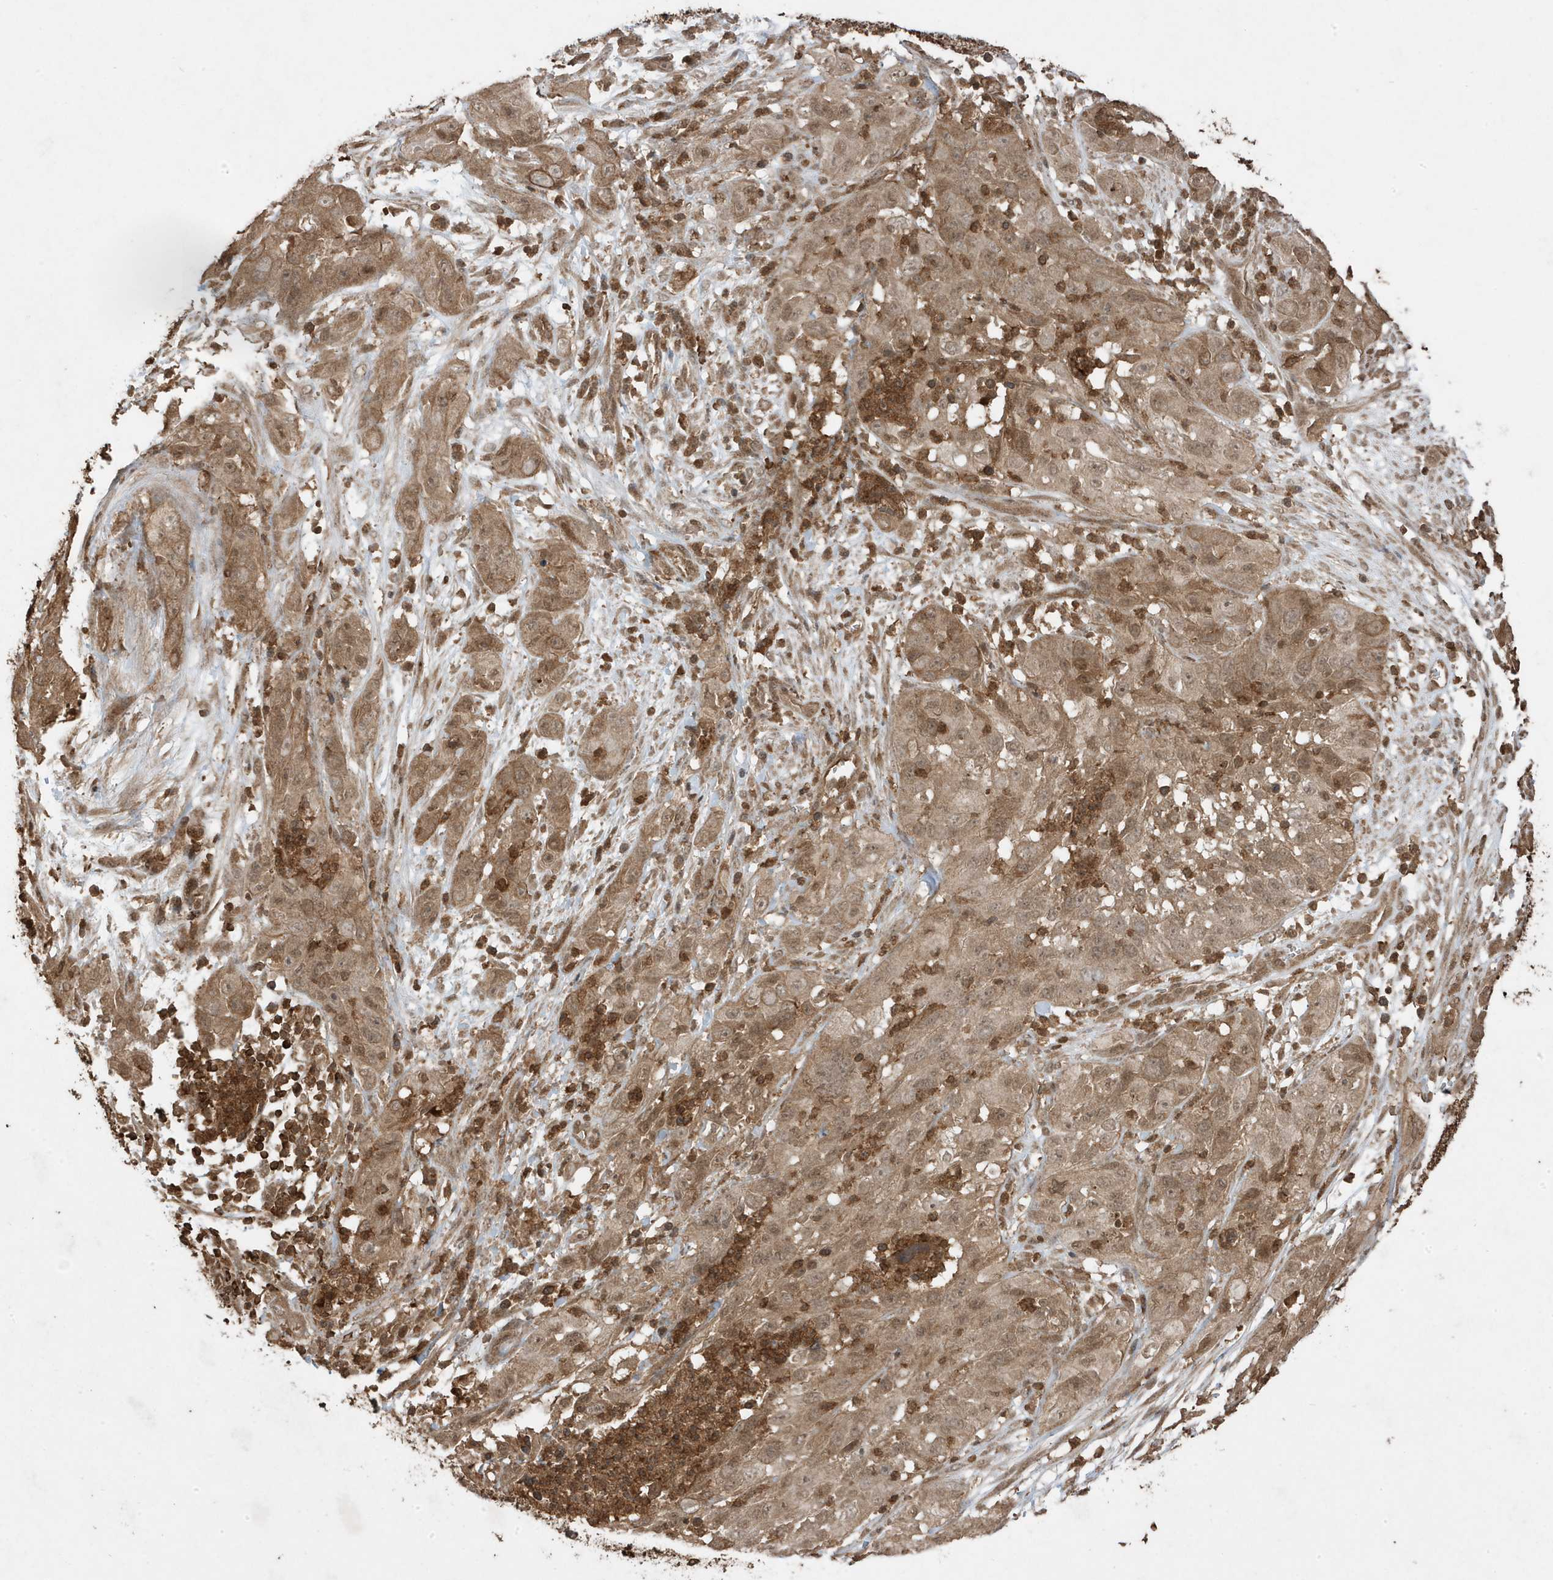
{"staining": {"intensity": "moderate", "quantity": ">75%", "location": "cytoplasmic/membranous"}, "tissue": "cervical cancer", "cell_type": "Tumor cells", "image_type": "cancer", "snomed": [{"axis": "morphology", "description": "Squamous cell carcinoma, NOS"}, {"axis": "topography", "description": "Cervix"}], "caption": "DAB immunohistochemical staining of human cervical cancer shows moderate cytoplasmic/membranous protein positivity in approximately >75% of tumor cells. (Stains: DAB in brown, nuclei in blue, Microscopy: brightfield microscopy at high magnification).", "gene": "ASAP1", "patient": {"sex": "female", "age": 32}}